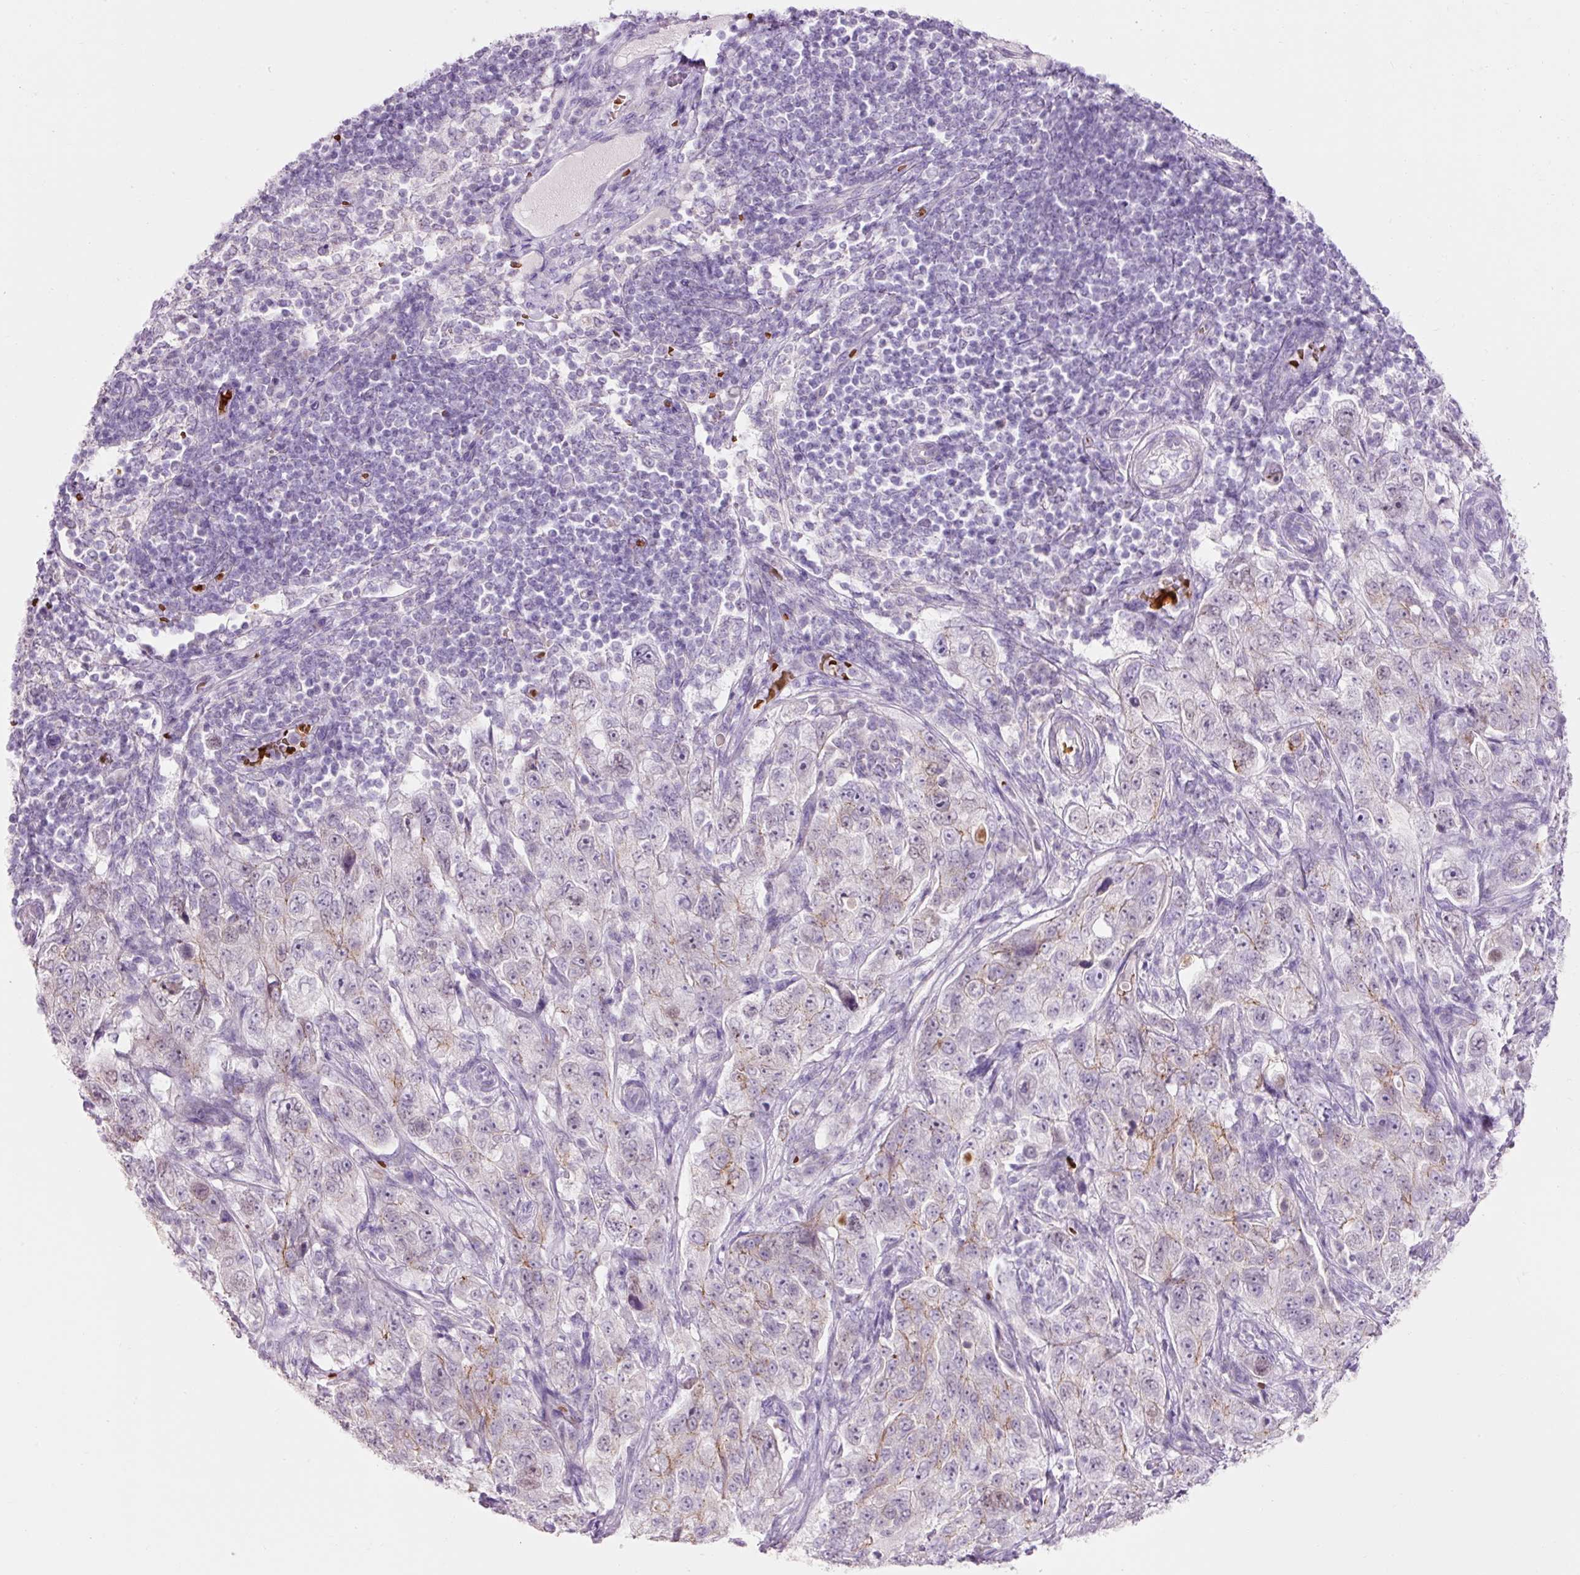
{"staining": {"intensity": "weak", "quantity": "<25%", "location": "cytoplasmic/membranous"}, "tissue": "pancreatic cancer", "cell_type": "Tumor cells", "image_type": "cancer", "snomed": [{"axis": "morphology", "description": "Adenocarcinoma, NOS"}, {"axis": "topography", "description": "Pancreas"}], "caption": "Immunohistochemistry (IHC) micrograph of pancreatic adenocarcinoma stained for a protein (brown), which reveals no positivity in tumor cells.", "gene": "DHRS11", "patient": {"sex": "male", "age": 68}}